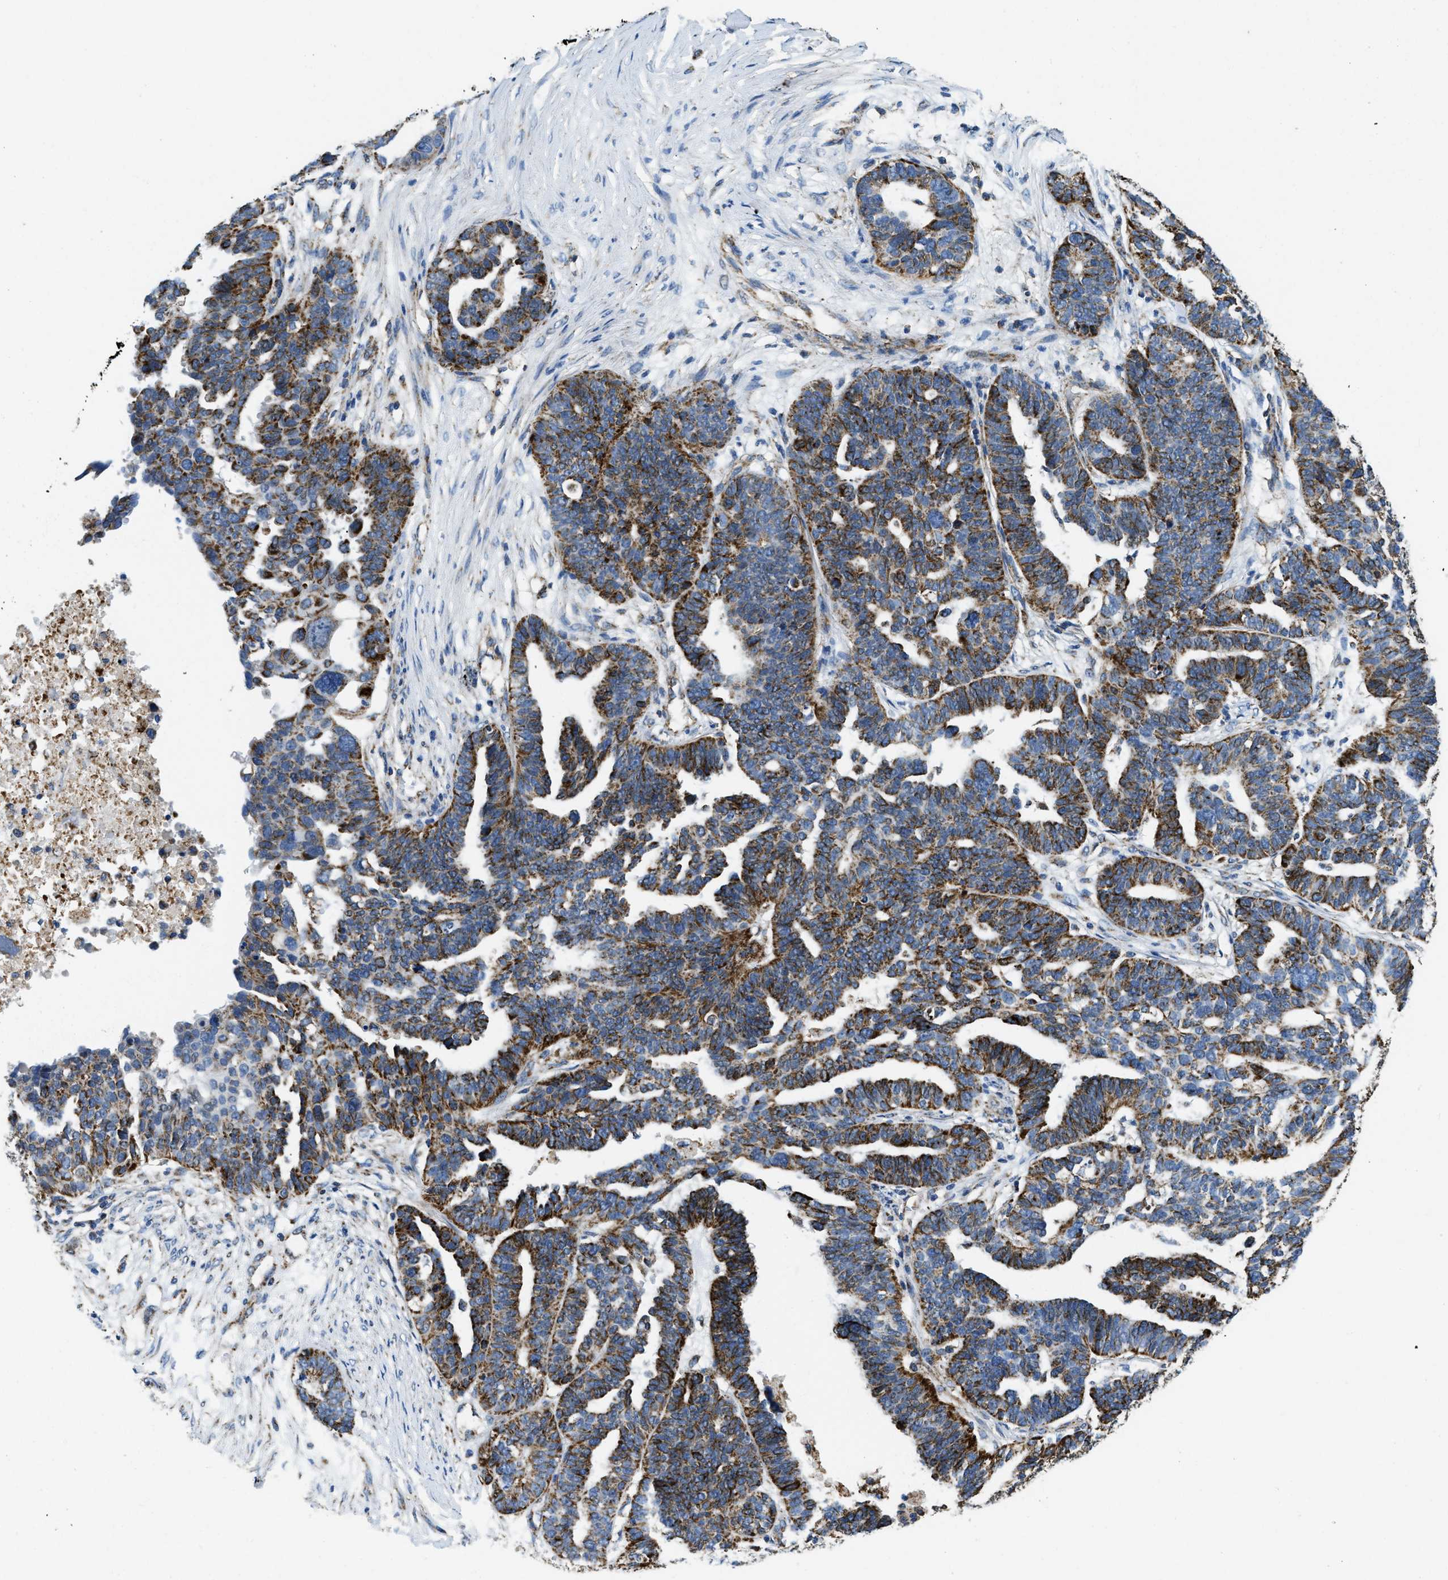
{"staining": {"intensity": "strong", "quantity": "25%-75%", "location": "cytoplasmic/membranous"}, "tissue": "ovarian cancer", "cell_type": "Tumor cells", "image_type": "cancer", "snomed": [{"axis": "morphology", "description": "Cystadenocarcinoma, serous, NOS"}, {"axis": "topography", "description": "Ovary"}], "caption": "A photomicrograph of ovarian serous cystadenocarcinoma stained for a protein exhibits strong cytoplasmic/membranous brown staining in tumor cells. The protein is shown in brown color, while the nuclei are stained blue.", "gene": "STK33", "patient": {"sex": "female", "age": 59}}